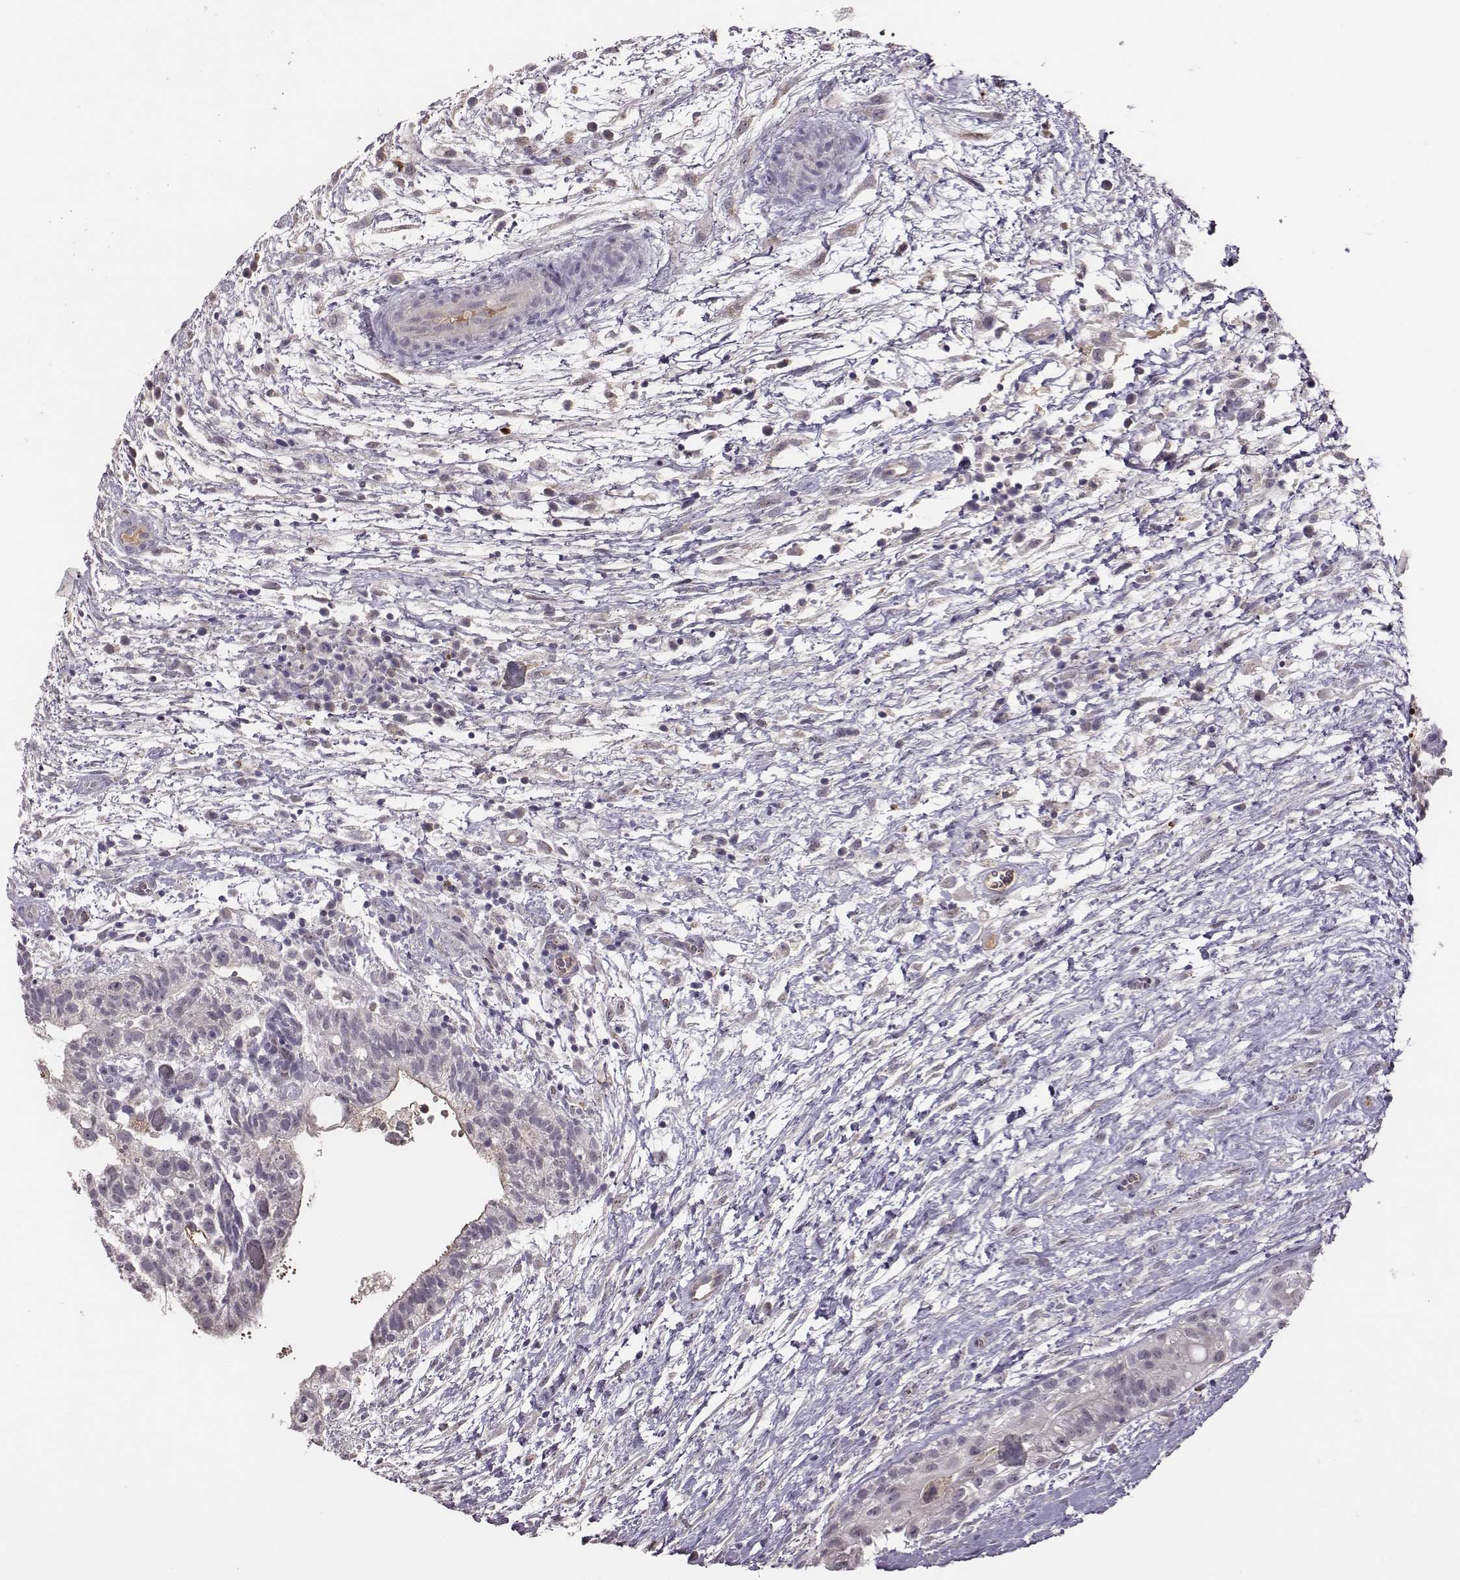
{"staining": {"intensity": "negative", "quantity": "none", "location": "none"}, "tissue": "testis cancer", "cell_type": "Tumor cells", "image_type": "cancer", "snomed": [{"axis": "morphology", "description": "Normal tissue, NOS"}, {"axis": "morphology", "description": "Carcinoma, Embryonal, NOS"}, {"axis": "topography", "description": "Testis"}], "caption": "DAB (3,3'-diaminobenzidine) immunohistochemical staining of human testis cancer shows no significant staining in tumor cells.", "gene": "KMO", "patient": {"sex": "male", "age": 32}}